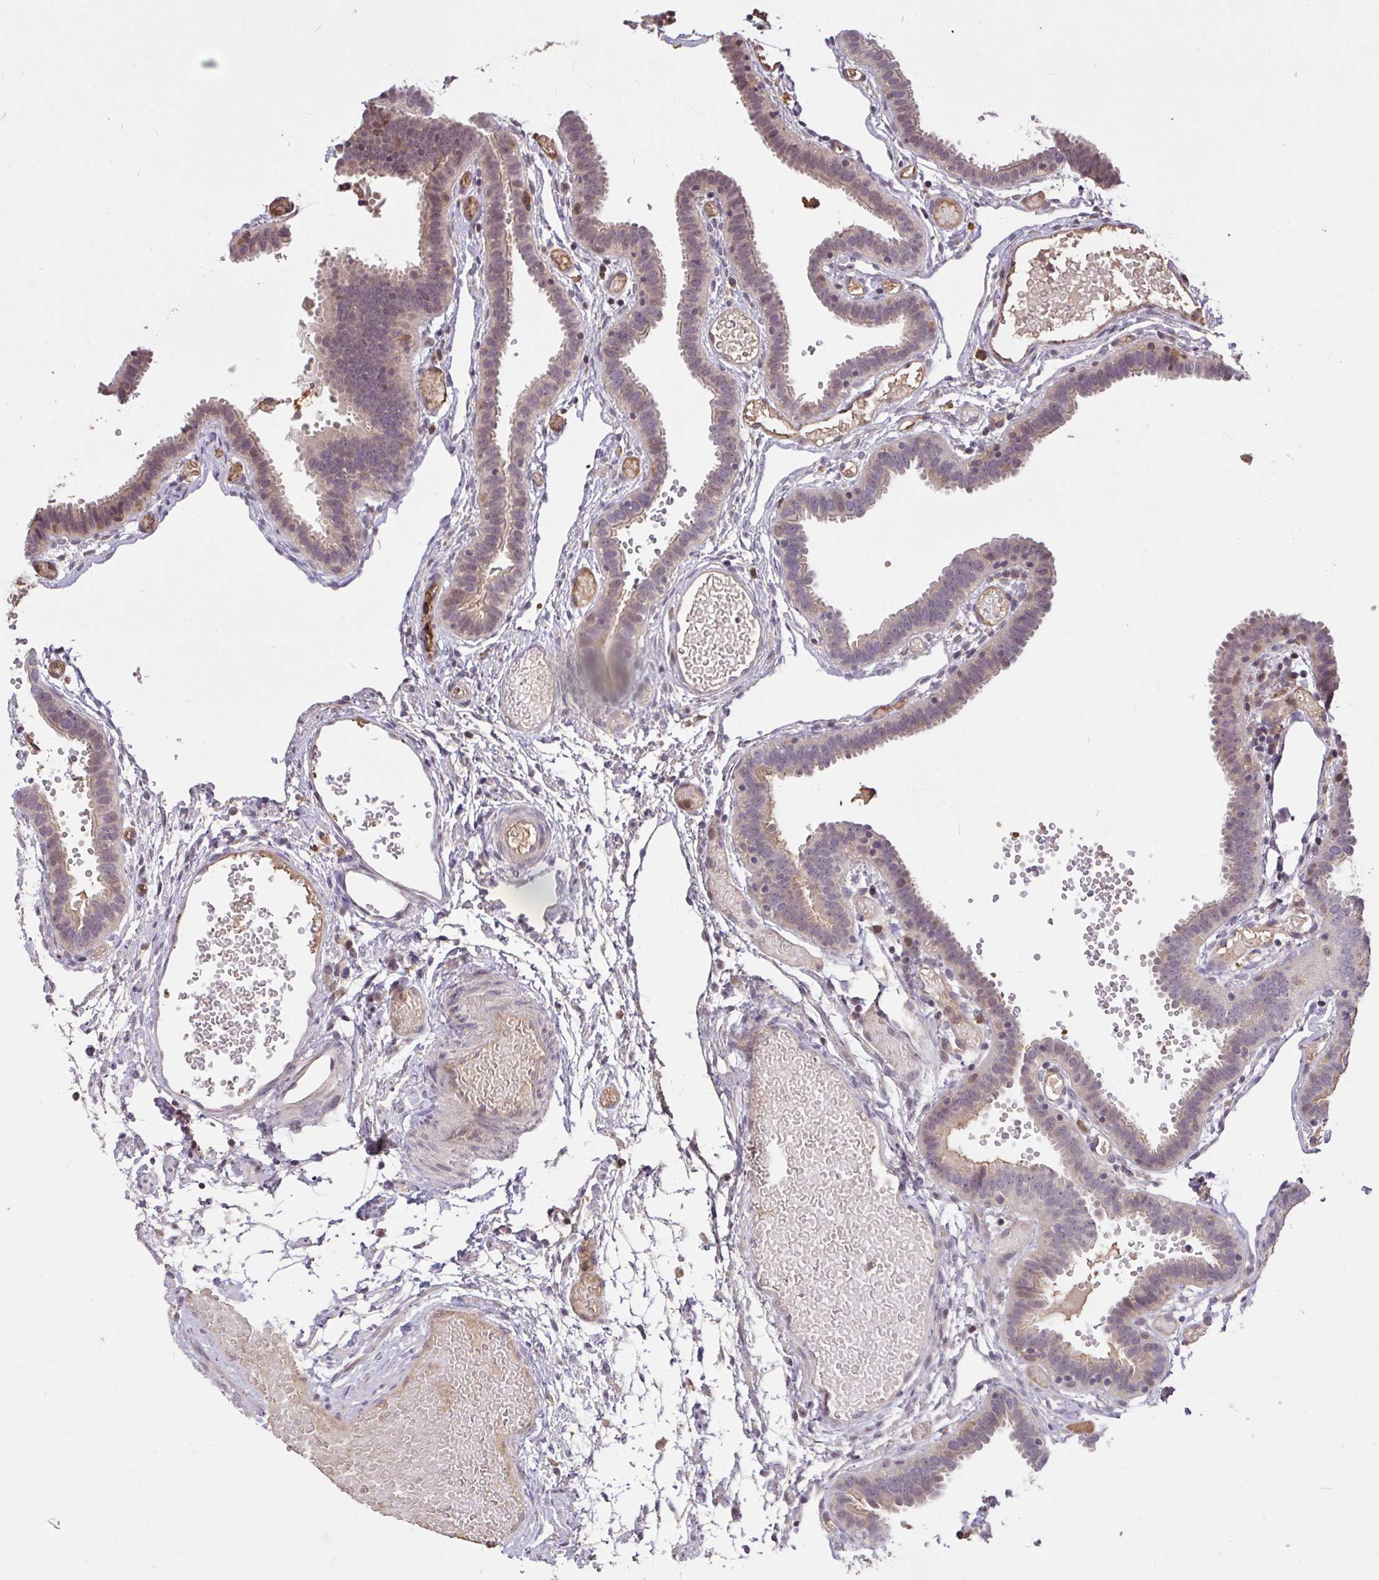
{"staining": {"intensity": "weak", "quantity": "25%-75%", "location": "cytoplasmic/membranous,nuclear"}, "tissue": "fallopian tube", "cell_type": "Glandular cells", "image_type": "normal", "snomed": [{"axis": "morphology", "description": "Normal tissue, NOS"}, {"axis": "topography", "description": "Fallopian tube"}], "caption": "Fallopian tube stained with immunohistochemistry (IHC) displays weak cytoplasmic/membranous,nuclear positivity in about 25%-75% of glandular cells. The staining was performed using DAB to visualize the protein expression in brown, while the nuclei were stained in blue with hematoxylin (Magnification: 20x).", "gene": "FCER1A", "patient": {"sex": "female", "age": 37}}